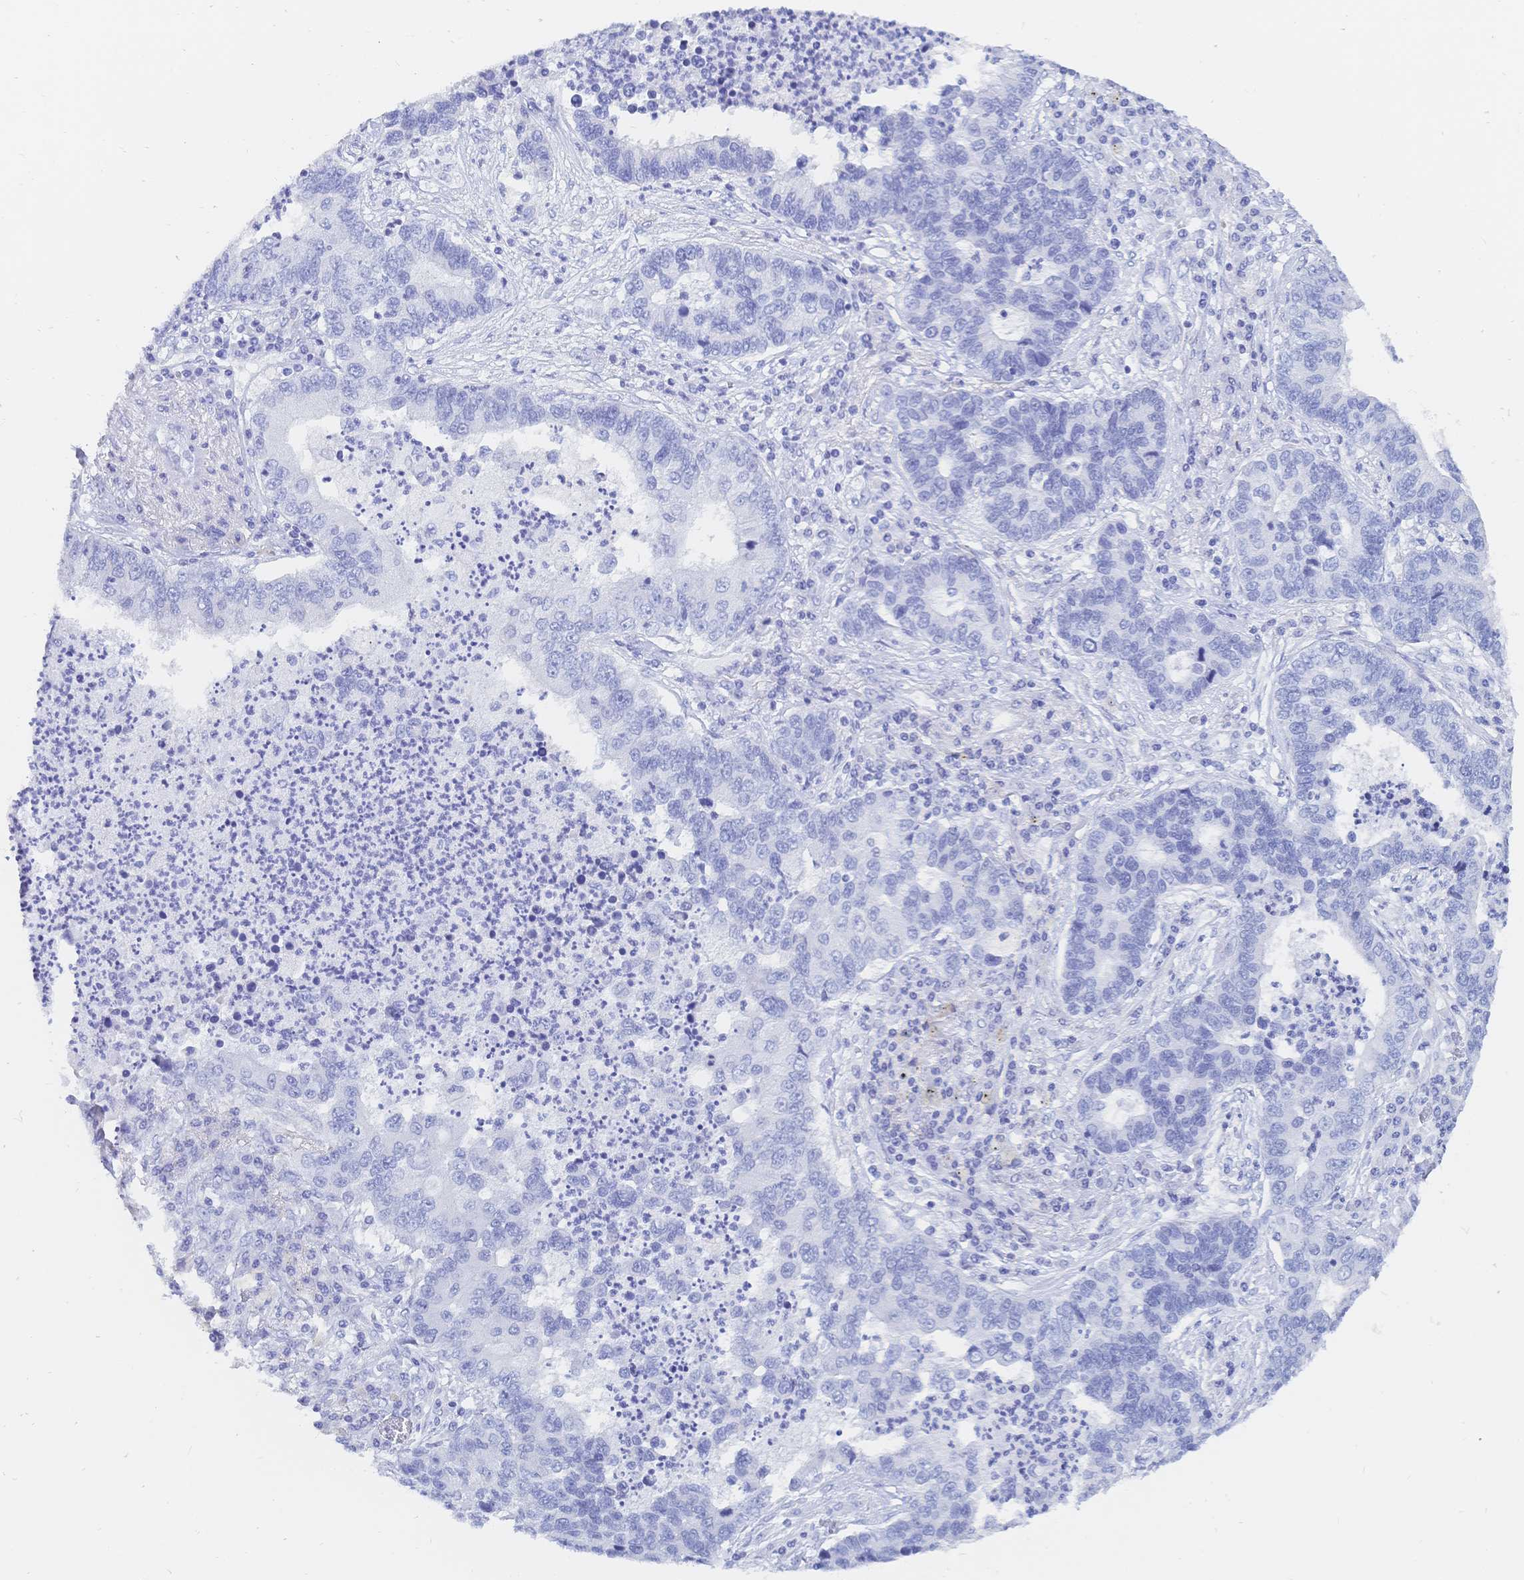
{"staining": {"intensity": "negative", "quantity": "none", "location": "none"}, "tissue": "lung cancer", "cell_type": "Tumor cells", "image_type": "cancer", "snomed": [{"axis": "morphology", "description": "Adenocarcinoma, NOS"}, {"axis": "topography", "description": "Lung"}], "caption": "Tumor cells show no significant expression in adenocarcinoma (lung).", "gene": "MEP1B", "patient": {"sex": "female", "age": 57}}